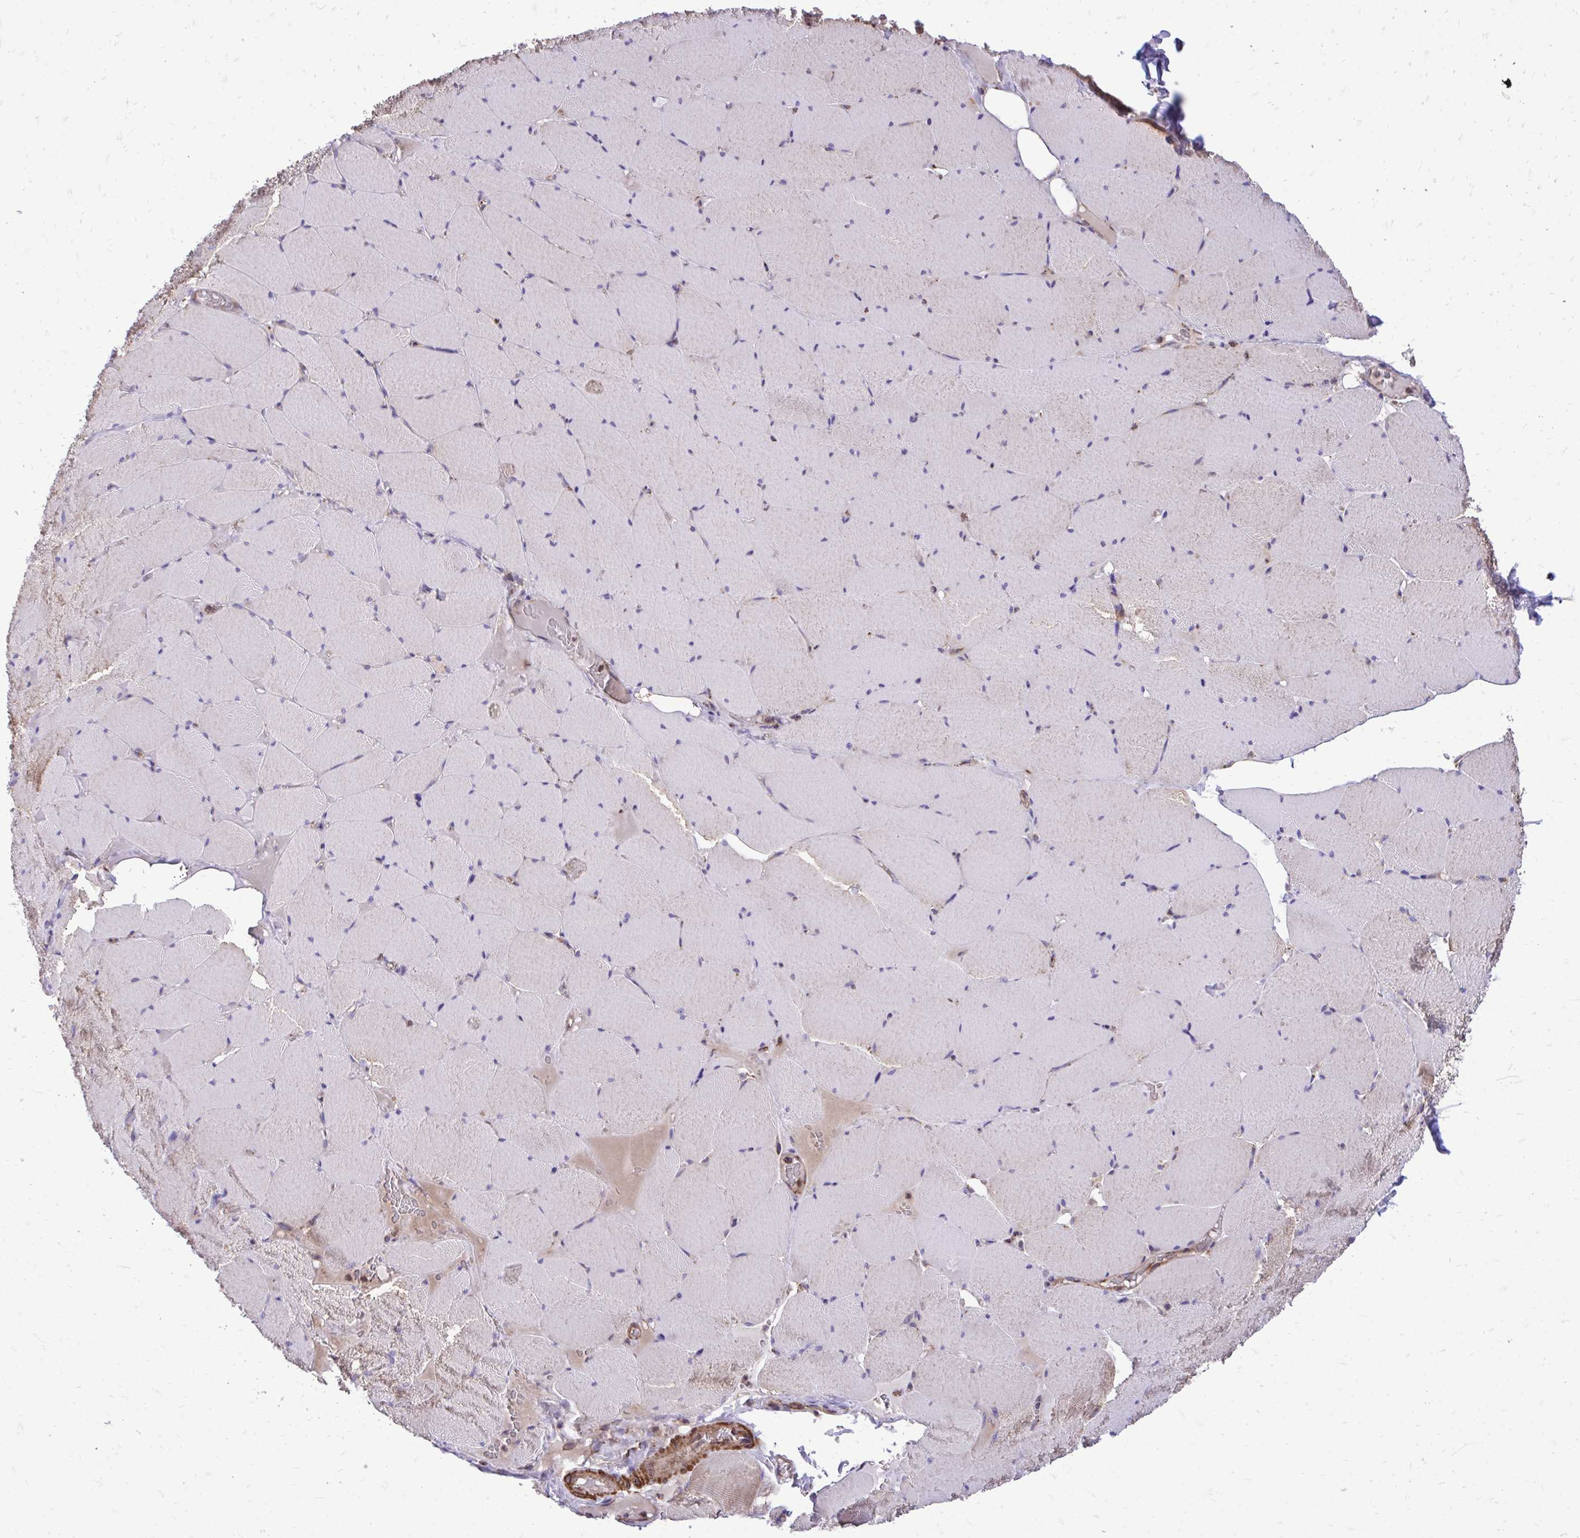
{"staining": {"intensity": "negative", "quantity": "none", "location": "none"}, "tissue": "skeletal muscle", "cell_type": "Myocytes", "image_type": "normal", "snomed": [{"axis": "morphology", "description": "Normal tissue, NOS"}, {"axis": "topography", "description": "Skeletal muscle"}, {"axis": "topography", "description": "Head-Neck"}], "caption": "Myocytes are negative for brown protein staining in unremarkable skeletal muscle.", "gene": "UBE2C", "patient": {"sex": "male", "age": 66}}